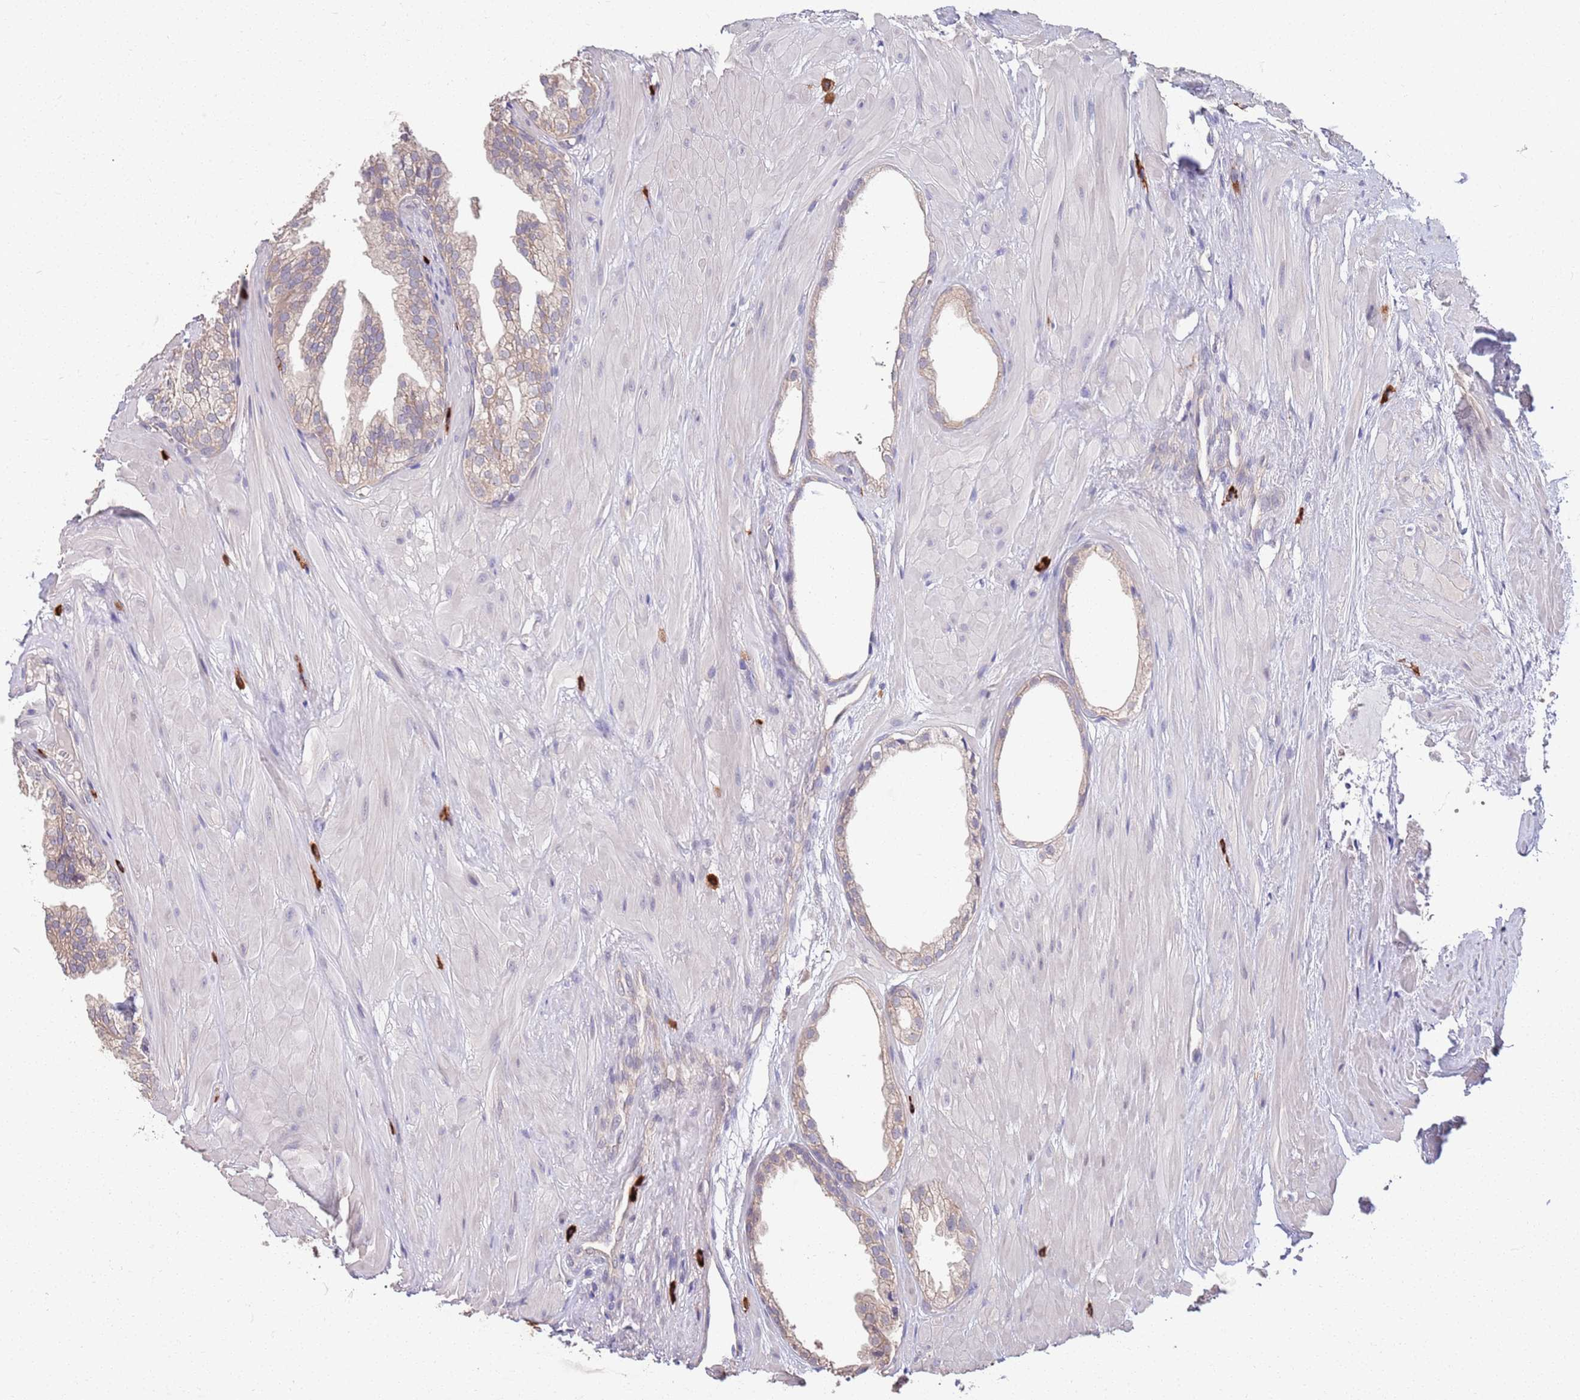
{"staining": {"intensity": "weak", "quantity": ">75%", "location": "cytoplasmic/membranous"}, "tissue": "prostate", "cell_type": "Glandular cells", "image_type": "normal", "snomed": [{"axis": "morphology", "description": "Normal tissue, NOS"}, {"axis": "topography", "description": "Prostate"}, {"axis": "topography", "description": "Peripheral nerve tissue"}], "caption": "A high-resolution image shows IHC staining of benign prostate, which demonstrates weak cytoplasmic/membranous expression in approximately >75% of glandular cells. (Stains: DAB in brown, nuclei in blue, Microscopy: brightfield microscopy at high magnification).", "gene": "MARVELD2", "patient": {"sex": "male", "age": 55}}